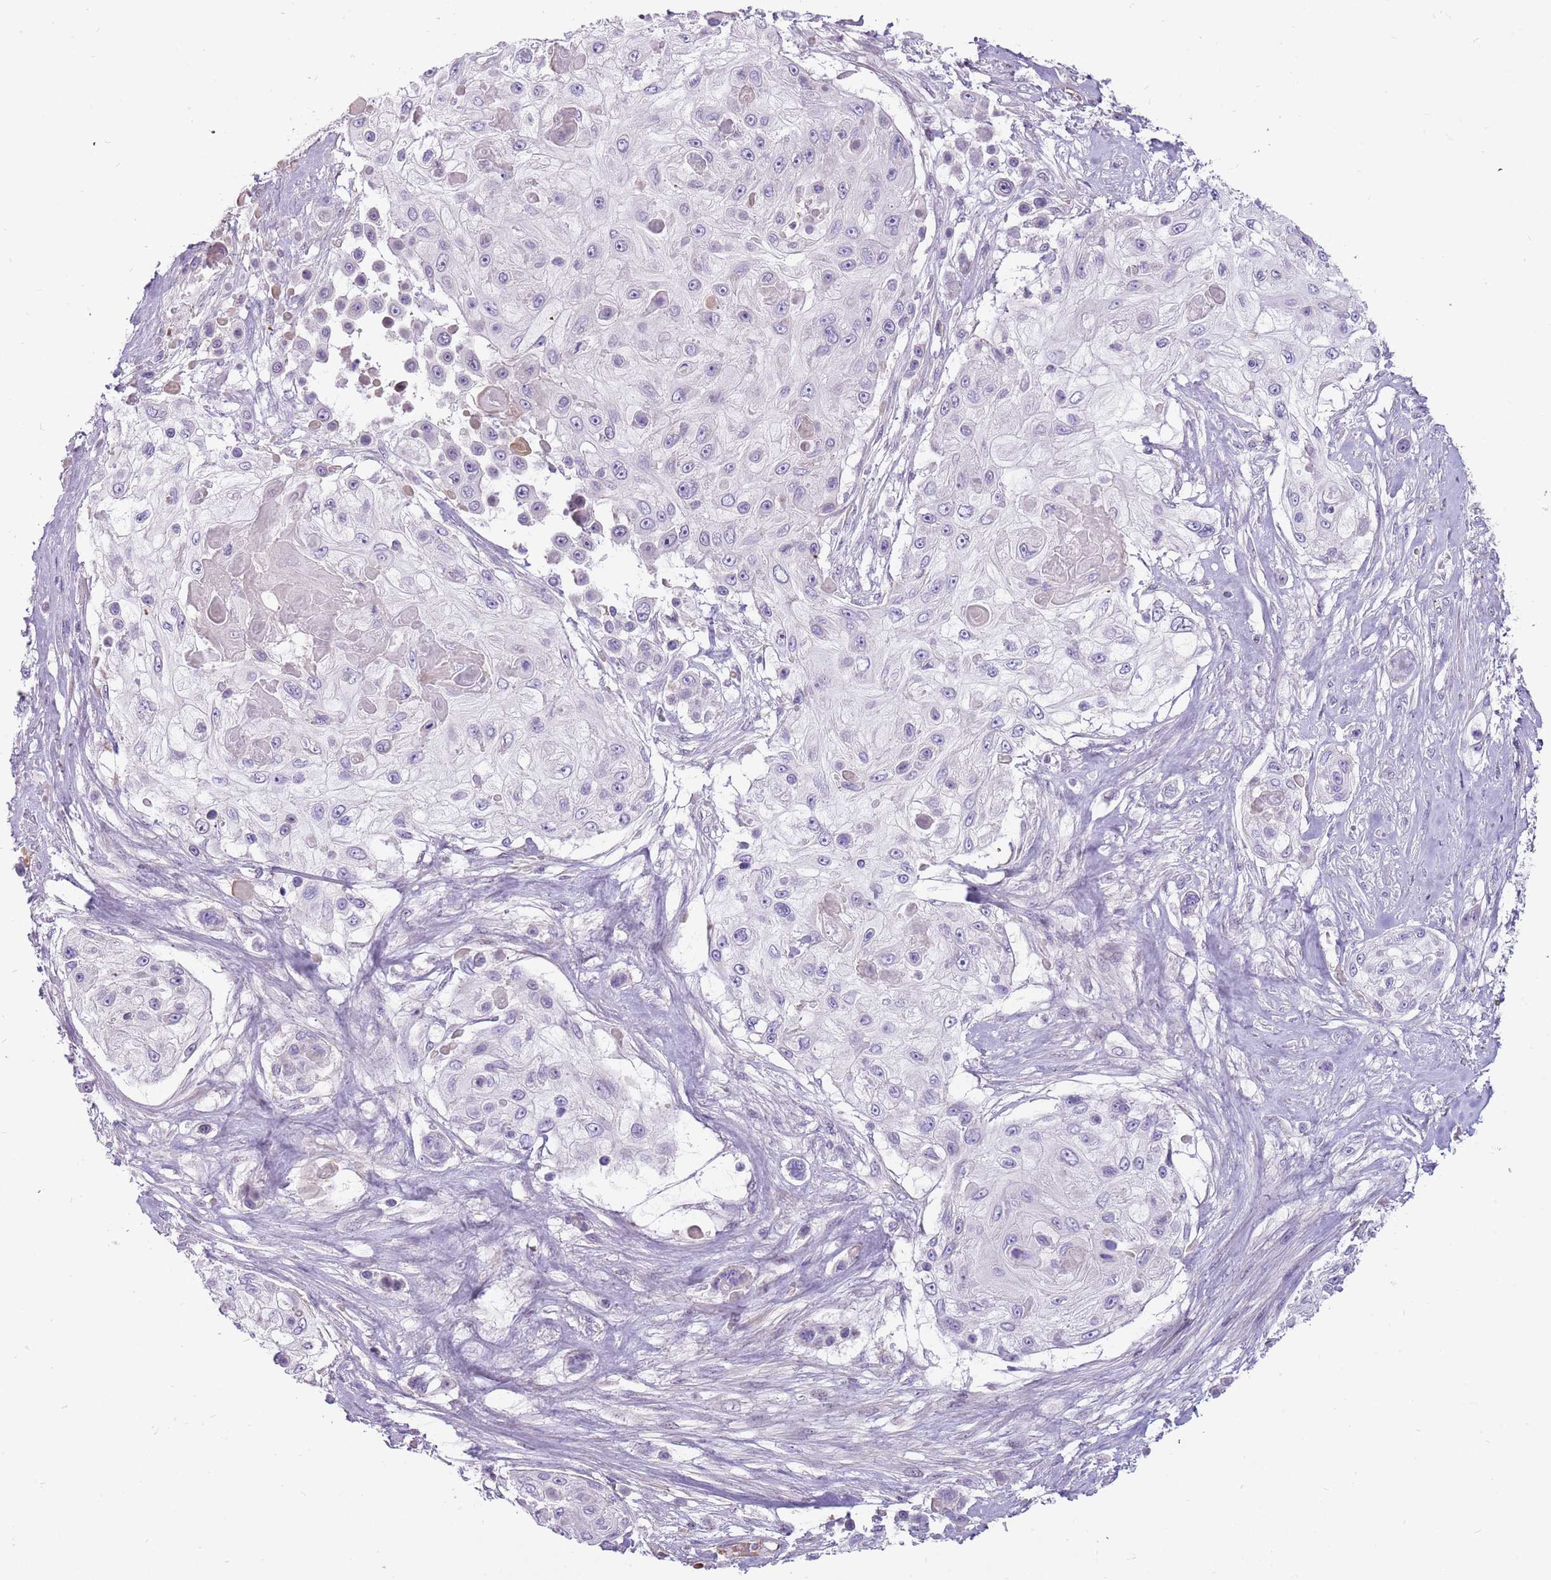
{"staining": {"intensity": "negative", "quantity": "none", "location": "none"}, "tissue": "skin cancer", "cell_type": "Tumor cells", "image_type": "cancer", "snomed": [{"axis": "morphology", "description": "Squamous cell carcinoma, NOS"}, {"axis": "topography", "description": "Skin"}], "caption": "Tumor cells show no significant protein expression in skin cancer (squamous cell carcinoma).", "gene": "MCUB", "patient": {"sex": "male", "age": 67}}